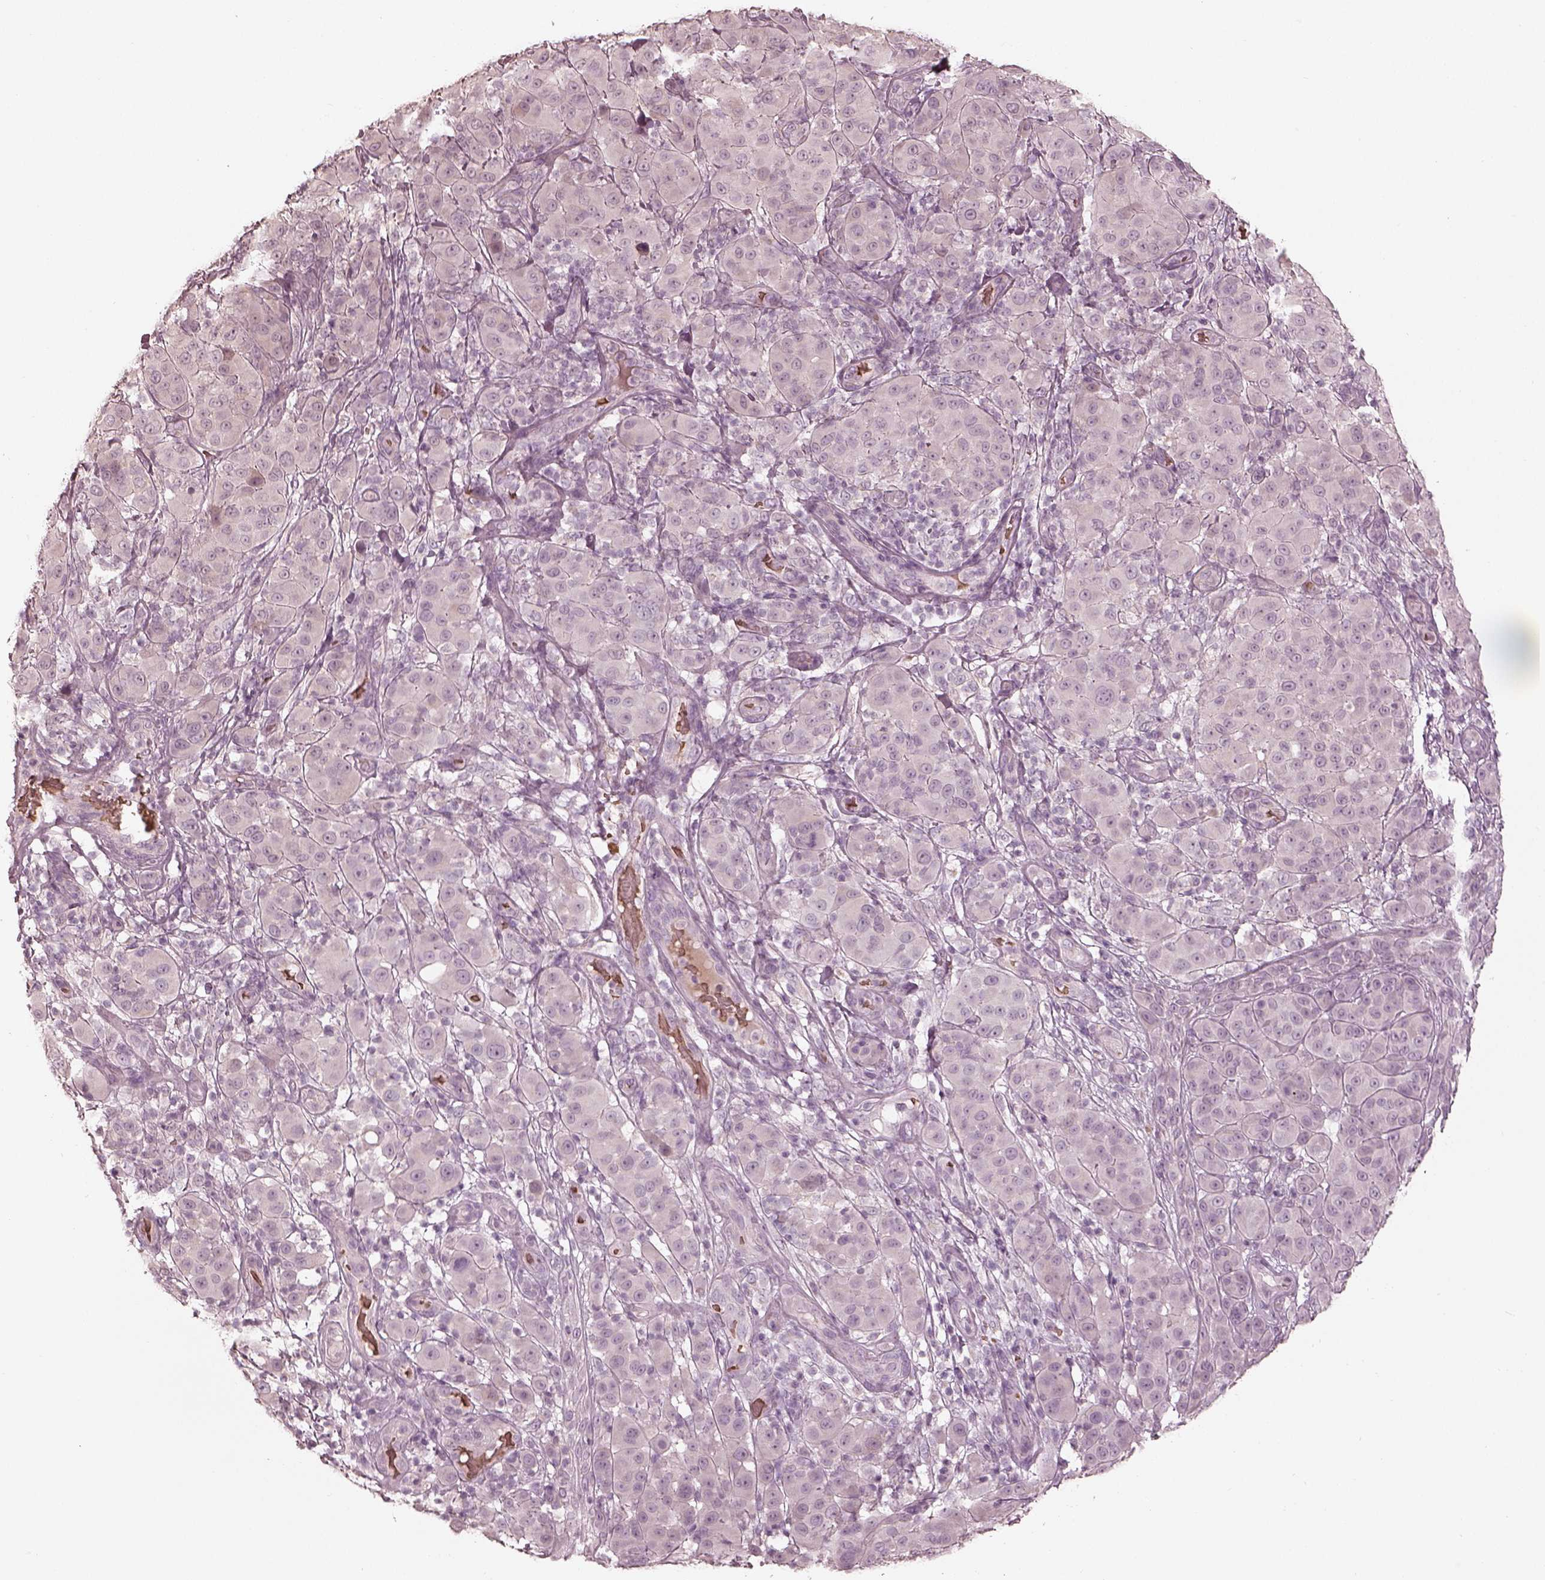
{"staining": {"intensity": "negative", "quantity": "none", "location": "none"}, "tissue": "melanoma", "cell_type": "Tumor cells", "image_type": "cancer", "snomed": [{"axis": "morphology", "description": "Malignant melanoma, NOS"}, {"axis": "topography", "description": "Skin"}], "caption": "The photomicrograph displays no staining of tumor cells in malignant melanoma.", "gene": "ANKLE1", "patient": {"sex": "female", "age": 87}}